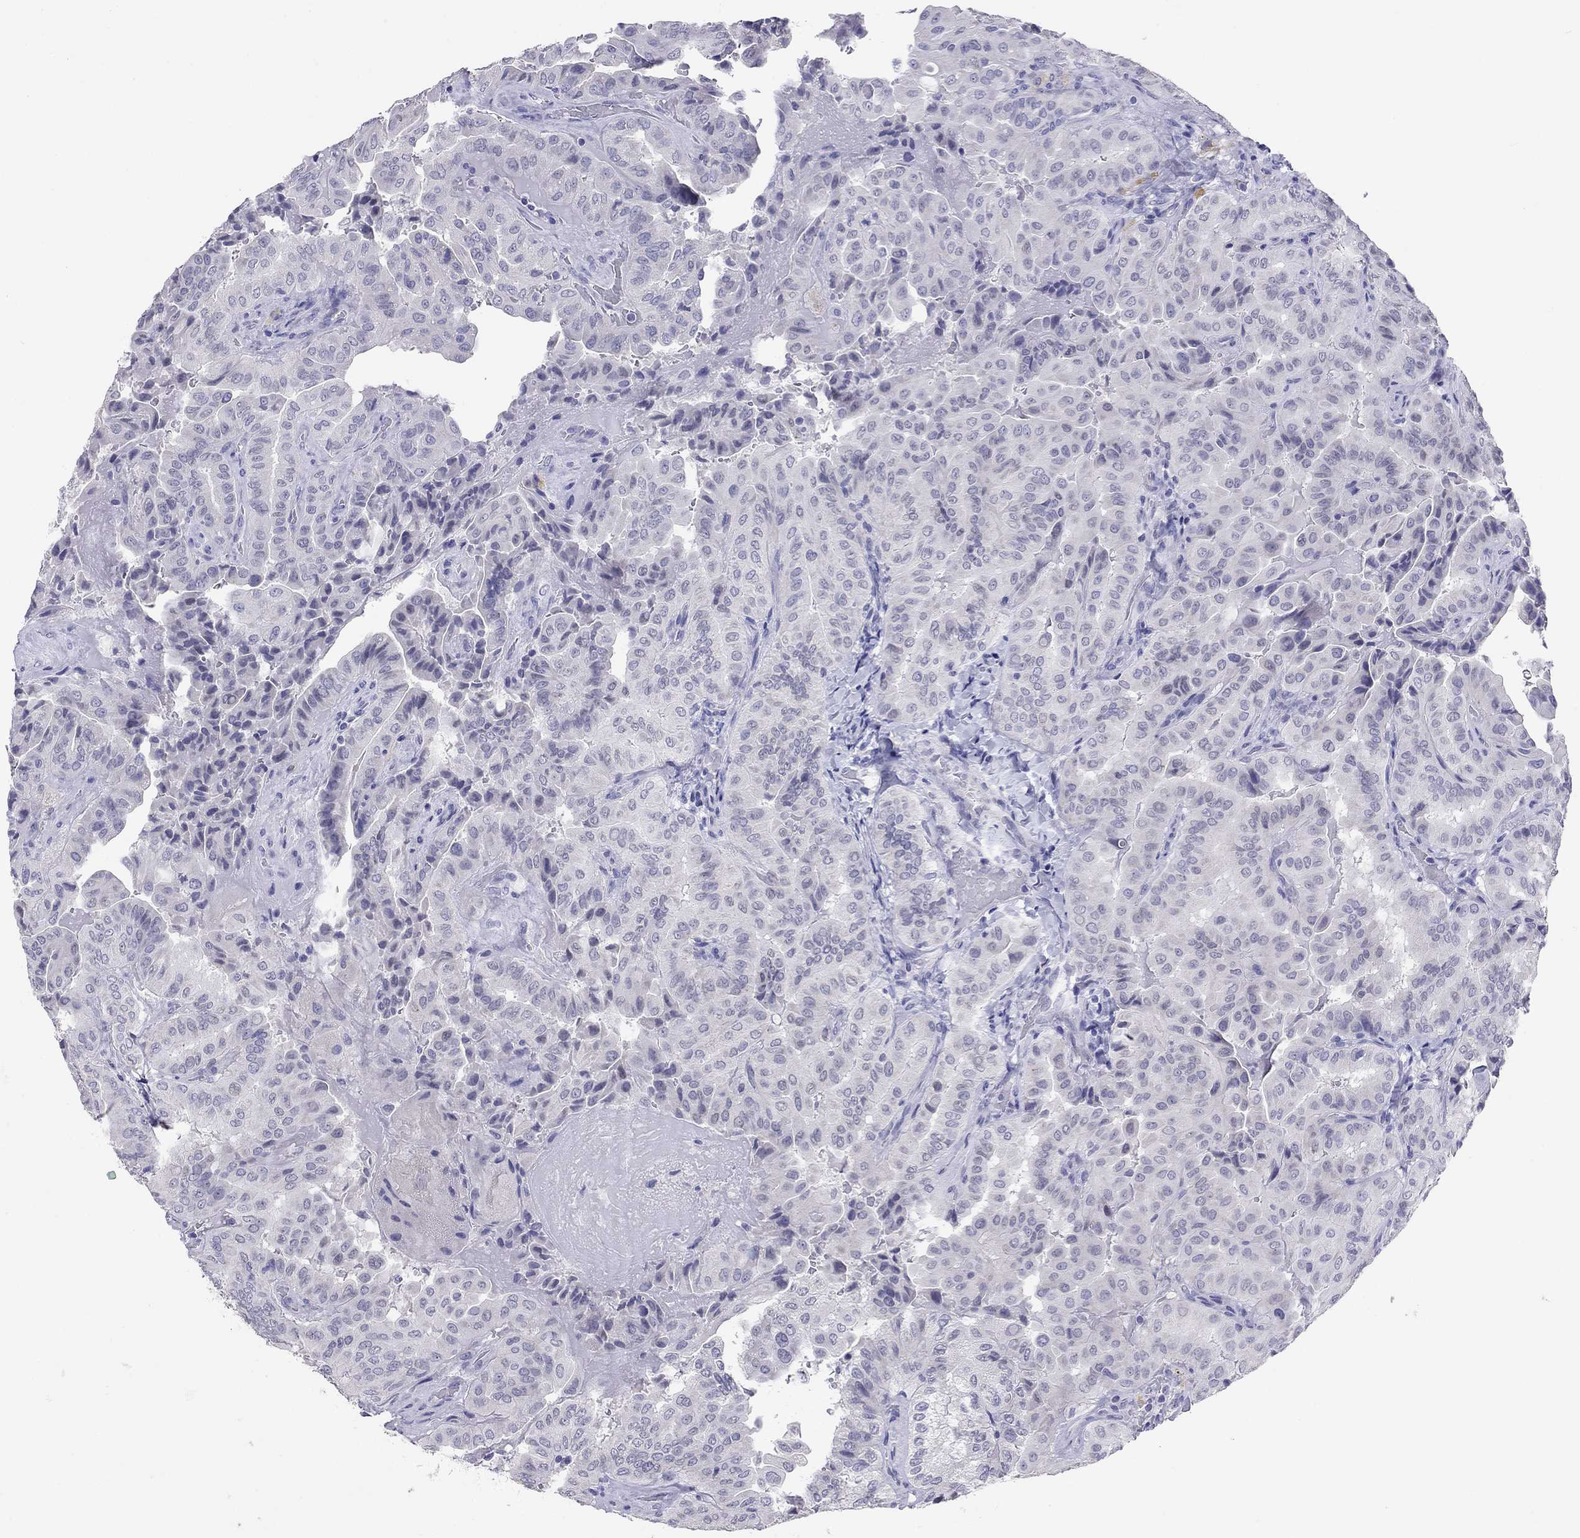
{"staining": {"intensity": "negative", "quantity": "none", "location": "none"}, "tissue": "thyroid cancer", "cell_type": "Tumor cells", "image_type": "cancer", "snomed": [{"axis": "morphology", "description": "Papillary adenocarcinoma, NOS"}, {"axis": "topography", "description": "Thyroid gland"}], "caption": "DAB immunohistochemical staining of thyroid papillary adenocarcinoma exhibits no significant expression in tumor cells.", "gene": "ARMC12", "patient": {"sex": "female", "age": 68}}